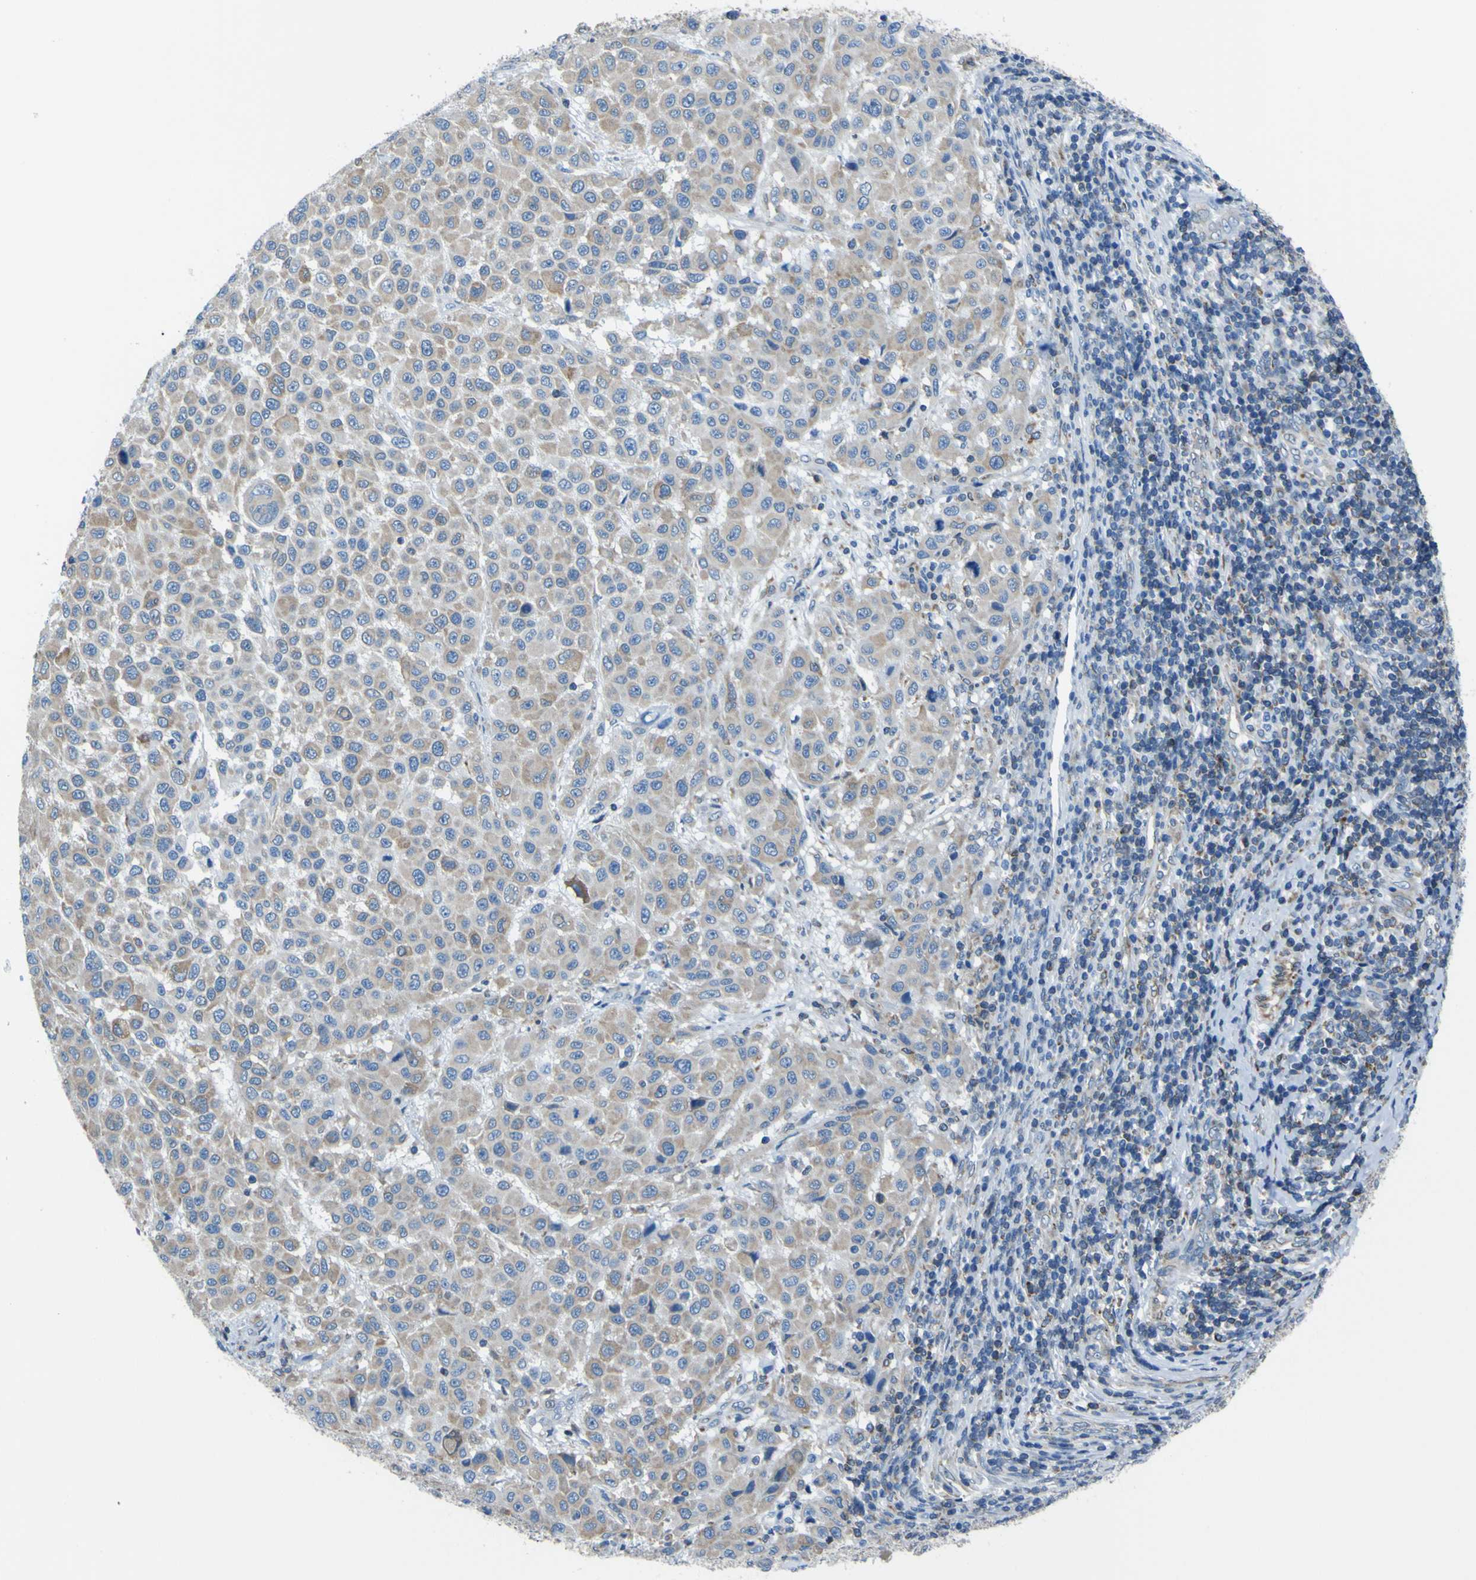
{"staining": {"intensity": "moderate", "quantity": "25%-75%", "location": "cytoplasmic/membranous"}, "tissue": "melanoma", "cell_type": "Tumor cells", "image_type": "cancer", "snomed": [{"axis": "morphology", "description": "Malignant melanoma, Metastatic site"}, {"axis": "topography", "description": "Lymph node"}], "caption": "The histopathology image exhibits a brown stain indicating the presence of a protein in the cytoplasmic/membranous of tumor cells in melanoma.", "gene": "STIM1", "patient": {"sex": "male", "age": 61}}